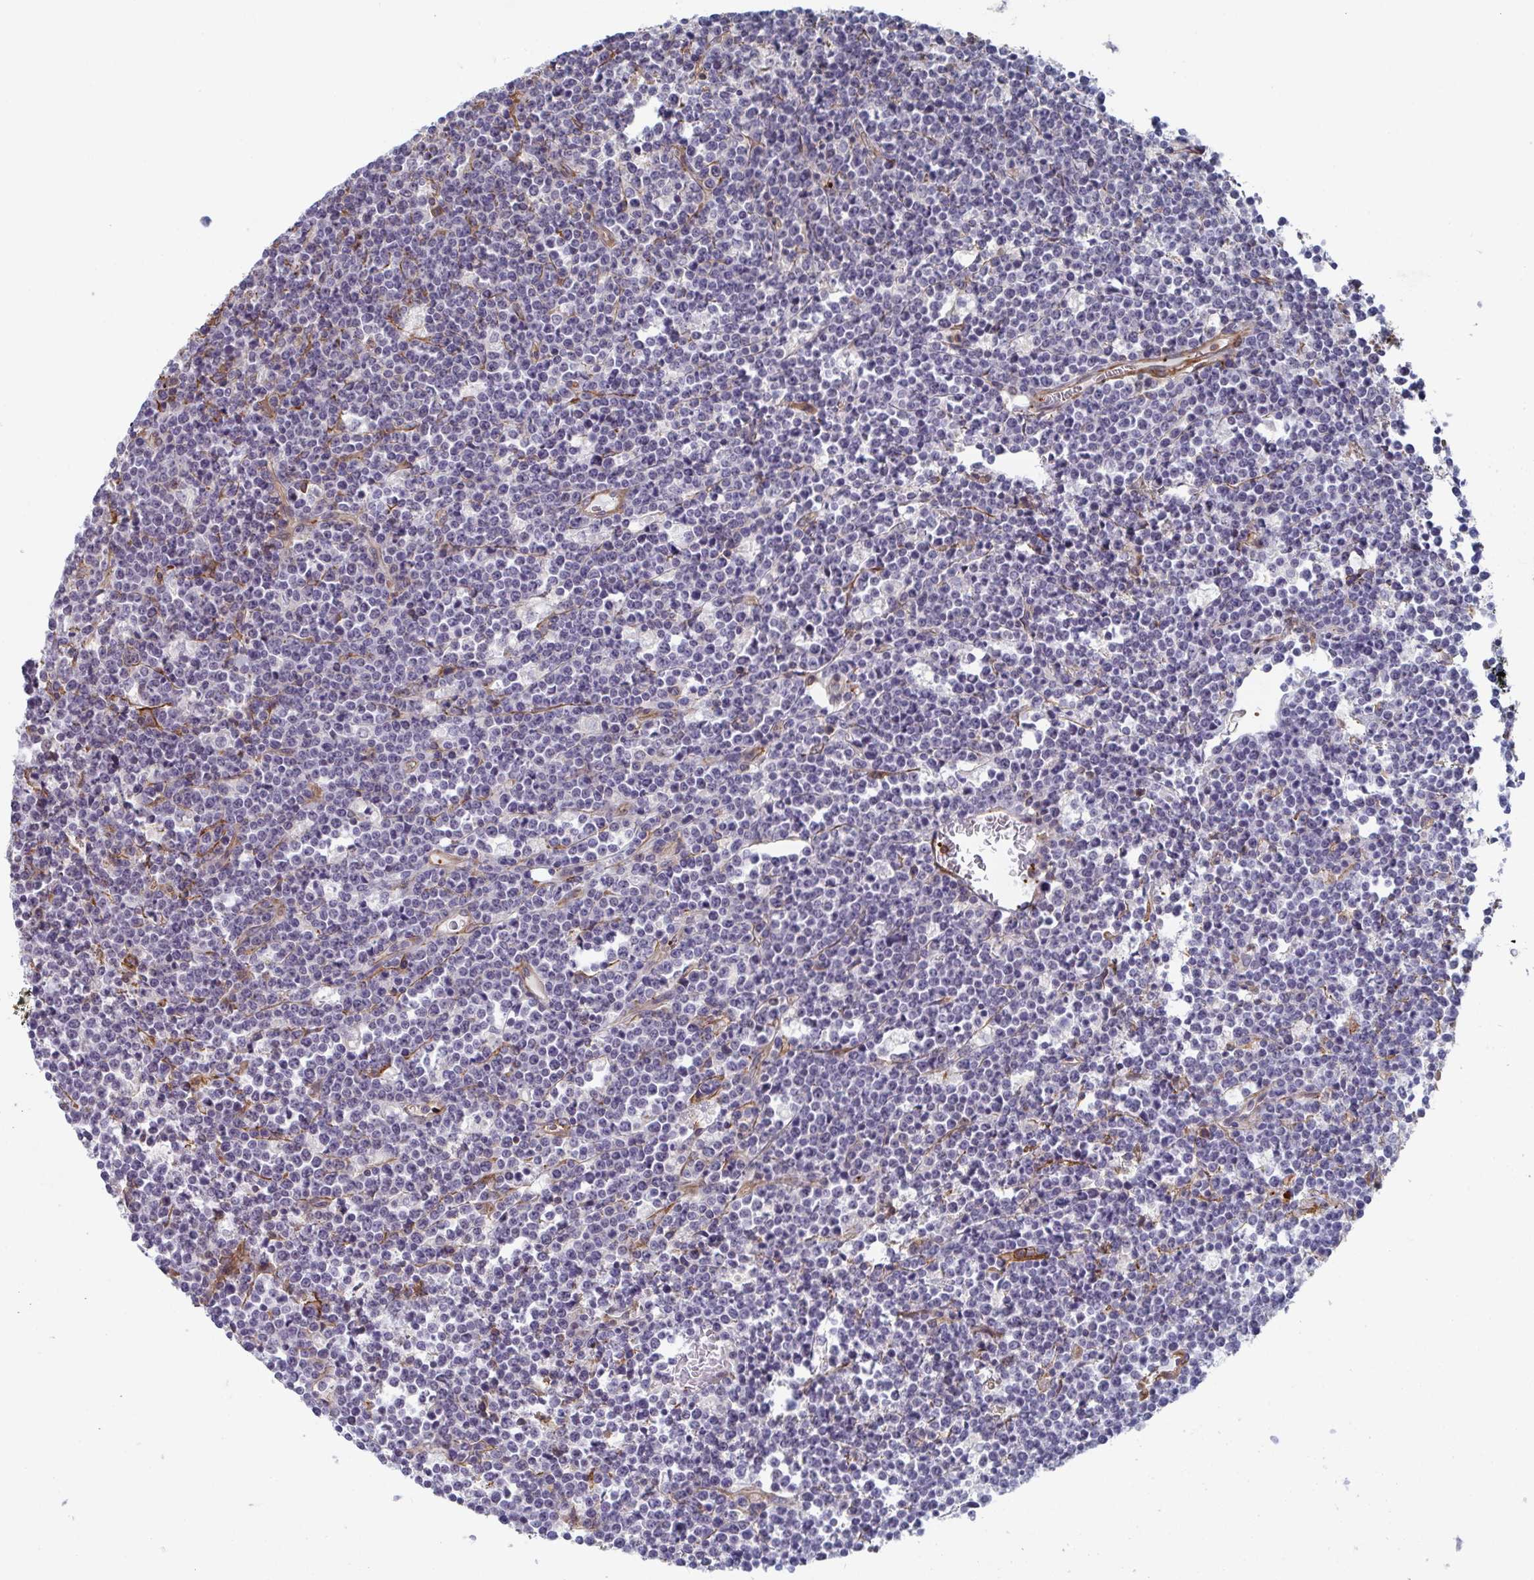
{"staining": {"intensity": "negative", "quantity": "none", "location": "none"}, "tissue": "lymphoma", "cell_type": "Tumor cells", "image_type": "cancer", "snomed": [{"axis": "morphology", "description": "Malignant lymphoma, non-Hodgkin's type, High grade"}, {"axis": "topography", "description": "Ovary"}], "caption": "The immunohistochemistry photomicrograph has no significant positivity in tumor cells of lymphoma tissue. The staining is performed using DAB brown chromogen with nuclei counter-stained in using hematoxylin.", "gene": "NEURL4", "patient": {"sex": "female", "age": 56}}